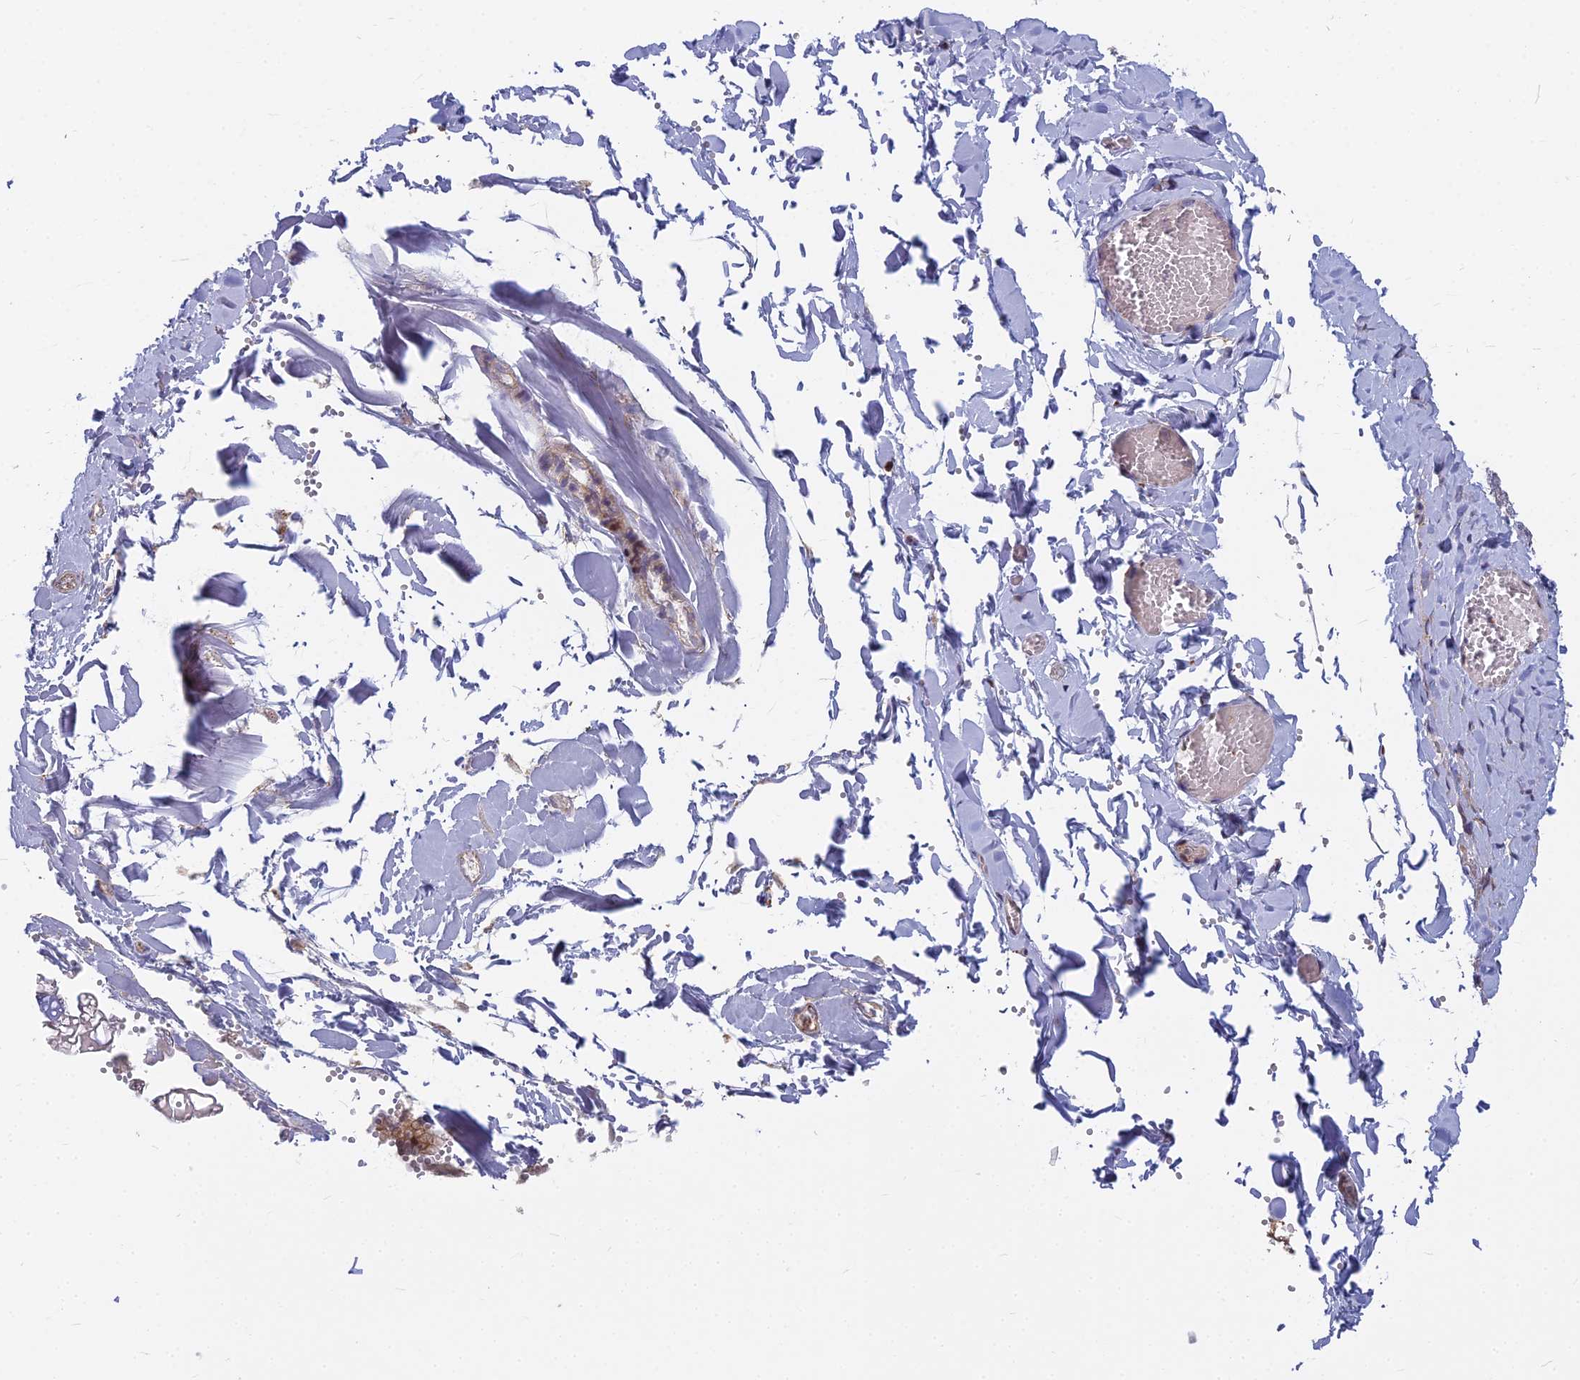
{"staining": {"intensity": "negative", "quantity": "none", "location": "none"}, "tissue": "adipose tissue", "cell_type": "Adipocytes", "image_type": "normal", "snomed": [{"axis": "morphology", "description": "Normal tissue, NOS"}, {"axis": "topography", "description": "Gallbladder"}, {"axis": "topography", "description": "Peripheral nerve tissue"}], "caption": "Immunohistochemistry micrograph of unremarkable adipose tissue: adipose tissue stained with DAB demonstrates no significant protein staining in adipocytes. (Brightfield microscopy of DAB immunohistochemistry at high magnification).", "gene": "COMMD2", "patient": {"sex": "male", "age": 38}}